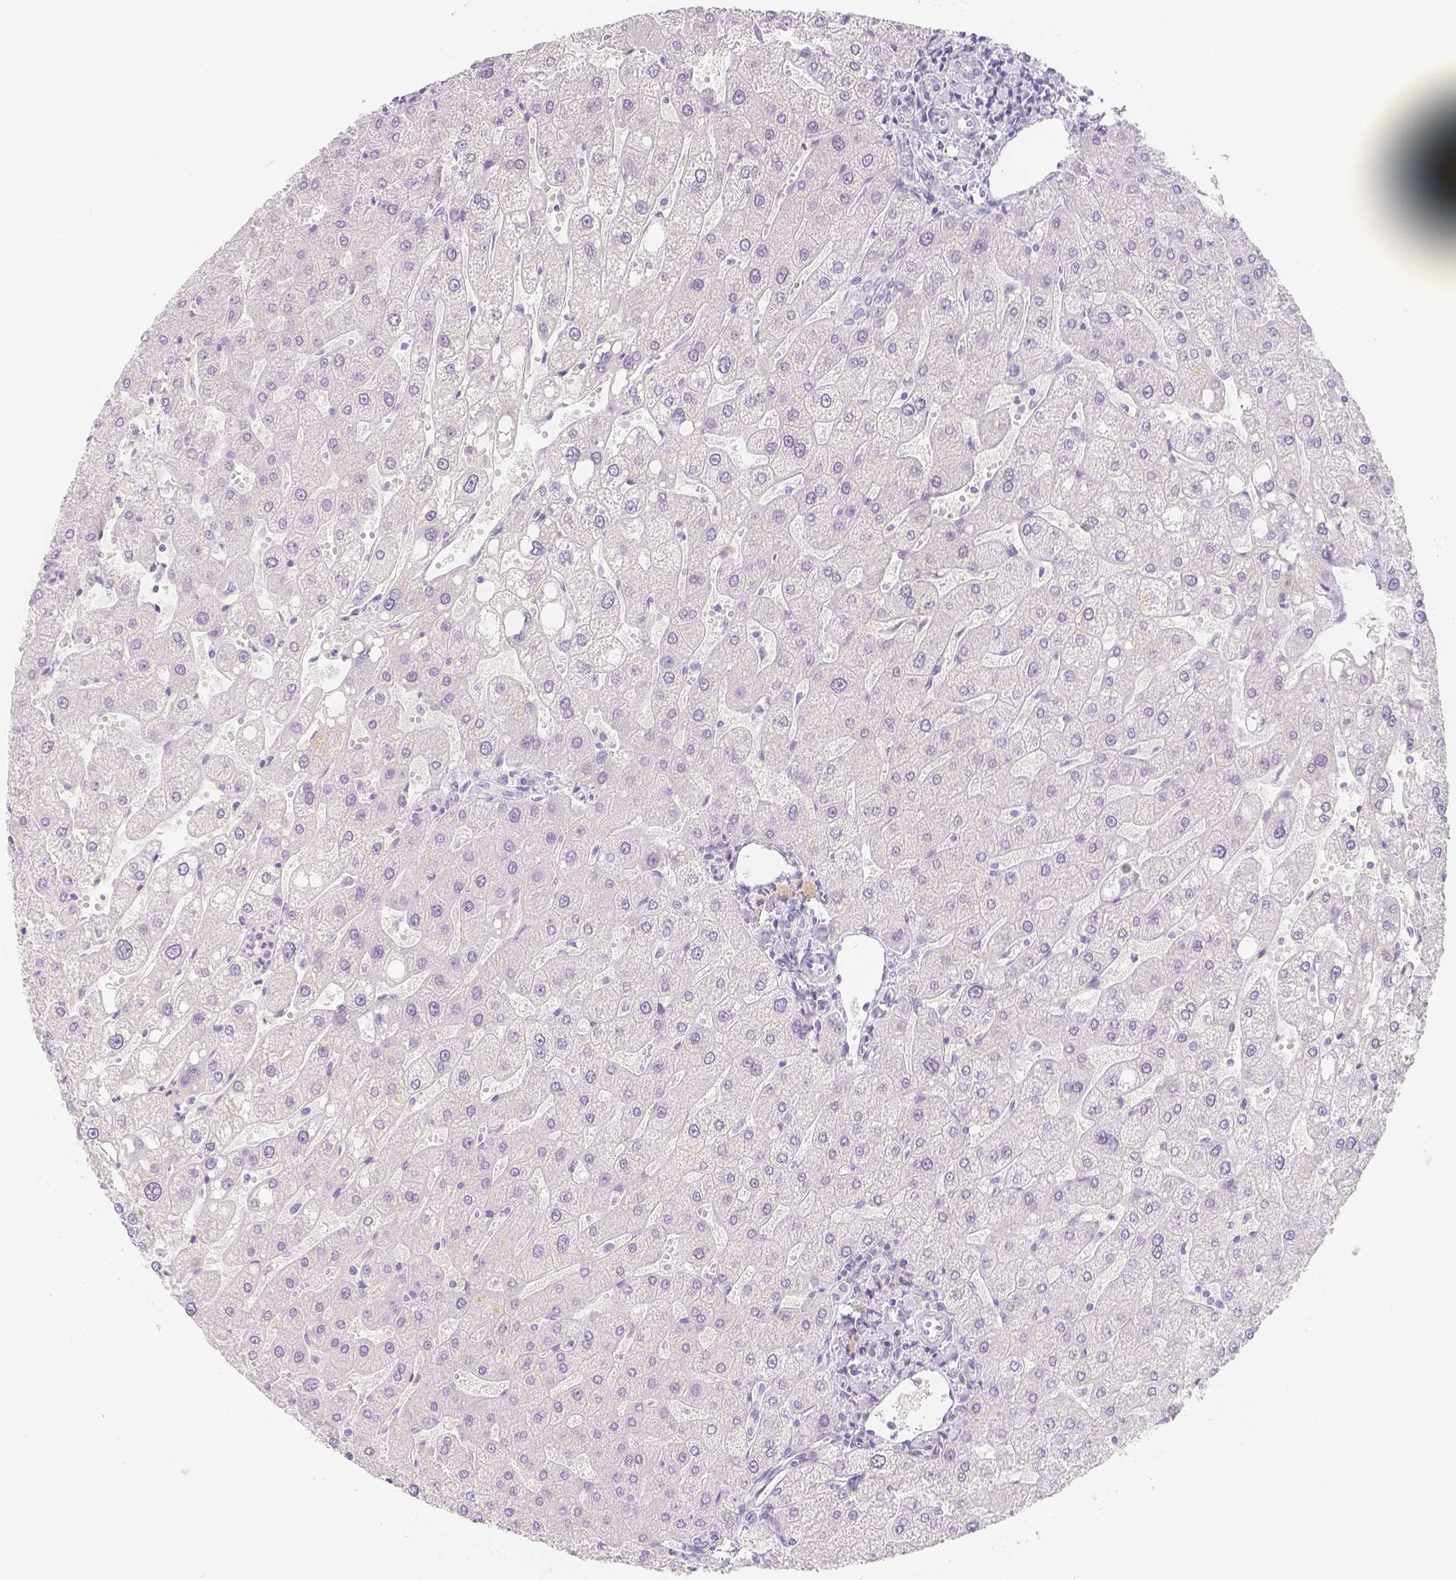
{"staining": {"intensity": "negative", "quantity": "none", "location": "none"}, "tissue": "liver", "cell_type": "Cholangiocytes", "image_type": "normal", "snomed": [{"axis": "morphology", "description": "Normal tissue, NOS"}, {"axis": "topography", "description": "Liver"}], "caption": "An immunohistochemistry (IHC) micrograph of unremarkable liver is shown. There is no staining in cholangiocytes of liver.", "gene": "SLC18A1", "patient": {"sex": "male", "age": 67}}